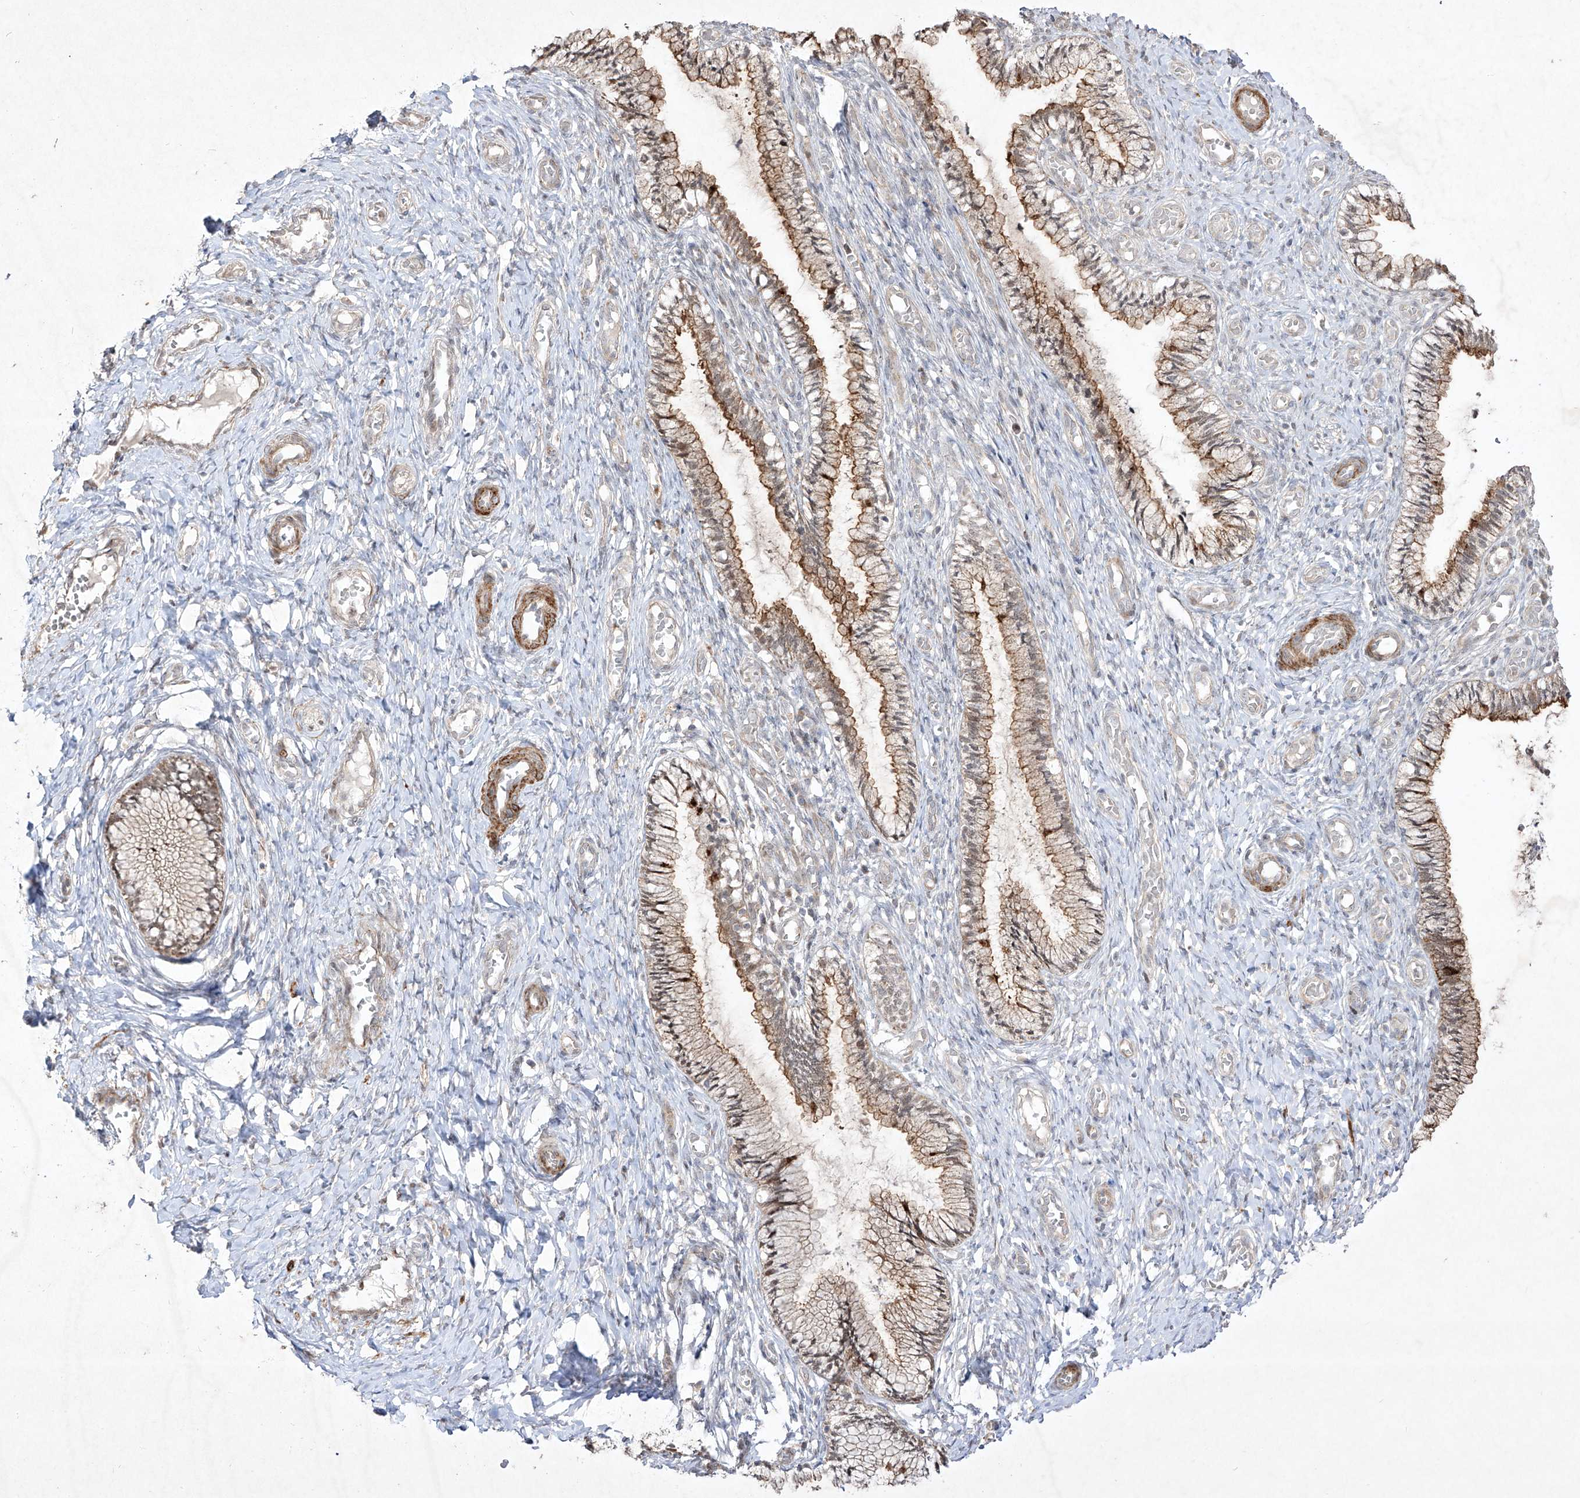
{"staining": {"intensity": "moderate", "quantity": "25%-75%", "location": "cytoplasmic/membranous"}, "tissue": "cervix", "cell_type": "Glandular cells", "image_type": "normal", "snomed": [{"axis": "morphology", "description": "Normal tissue, NOS"}, {"axis": "topography", "description": "Cervix"}], "caption": "High-power microscopy captured an immunohistochemistry (IHC) micrograph of normal cervix, revealing moderate cytoplasmic/membranous expression in about 25%-75% of glandular cells. (DAB (3,3'-diaminobenzidine) IHC, brown staining for protein, blue staining for nuclei).", "gene": "KDM1B", "patient": {"sex": "female", "age": 27}}